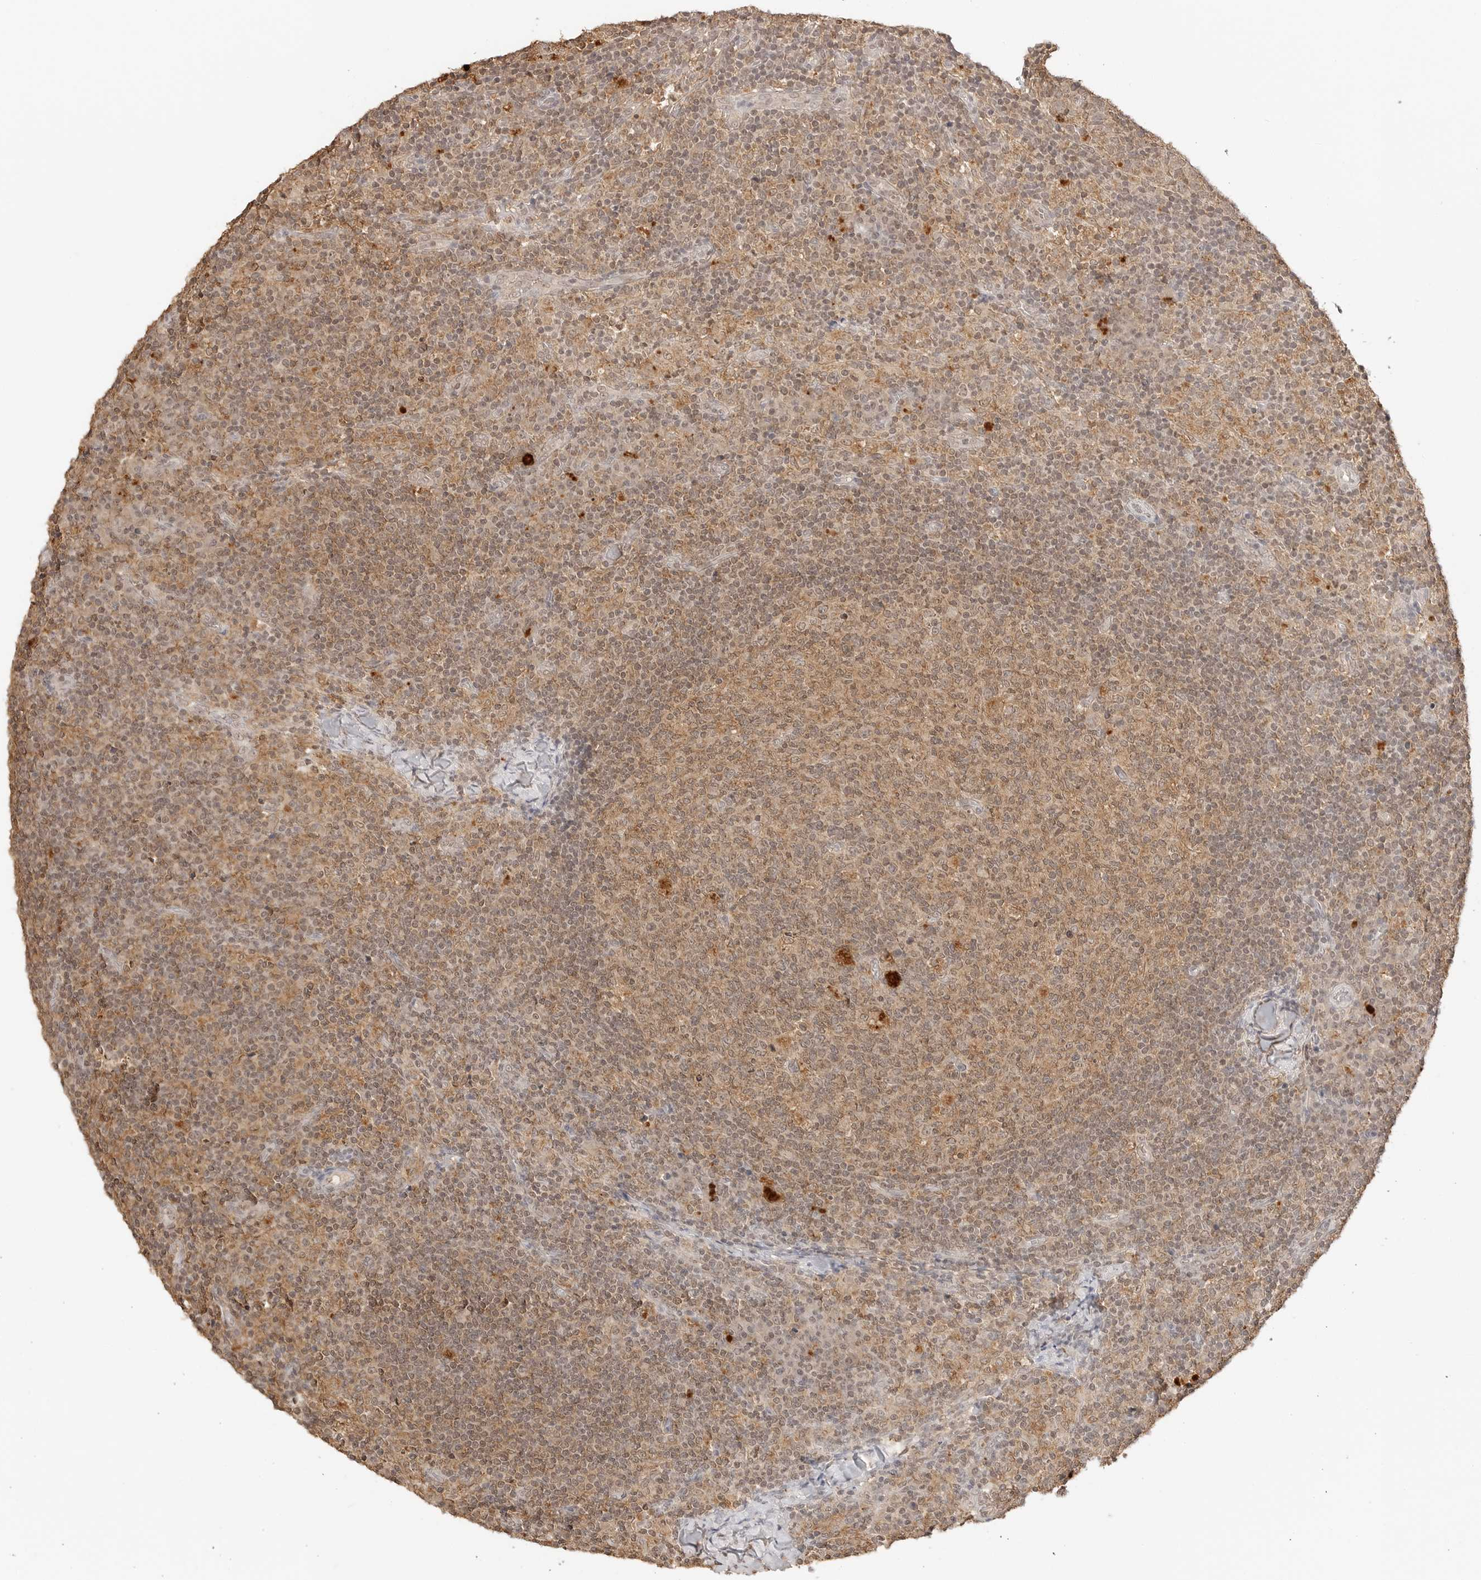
{"staining": {"intensity": "moderate", "quantity": ">75%", "location": "cytoplasmic/membranous"}, "tissue": "lymph node", "cell_type": "Germinal center cells", "image_type": "normal", "snomed": [{"axis": "morphology", "description": "Normal tissue, NOS"}, {"axis": "morphology", "description": "Inflammation, NOS"}, {"axis": "topography", "description": "Lymph node"}], "caption": "Immunohistochemistry photomicrograph of normal human lymph node stained for a protein (brown), which shows medium levels of moderate cytoplasmic/membranous expression in approximately >75% of germinal center cells.", "gene": "EPHA1", "patient": {"sex": "male", "age": 55}}